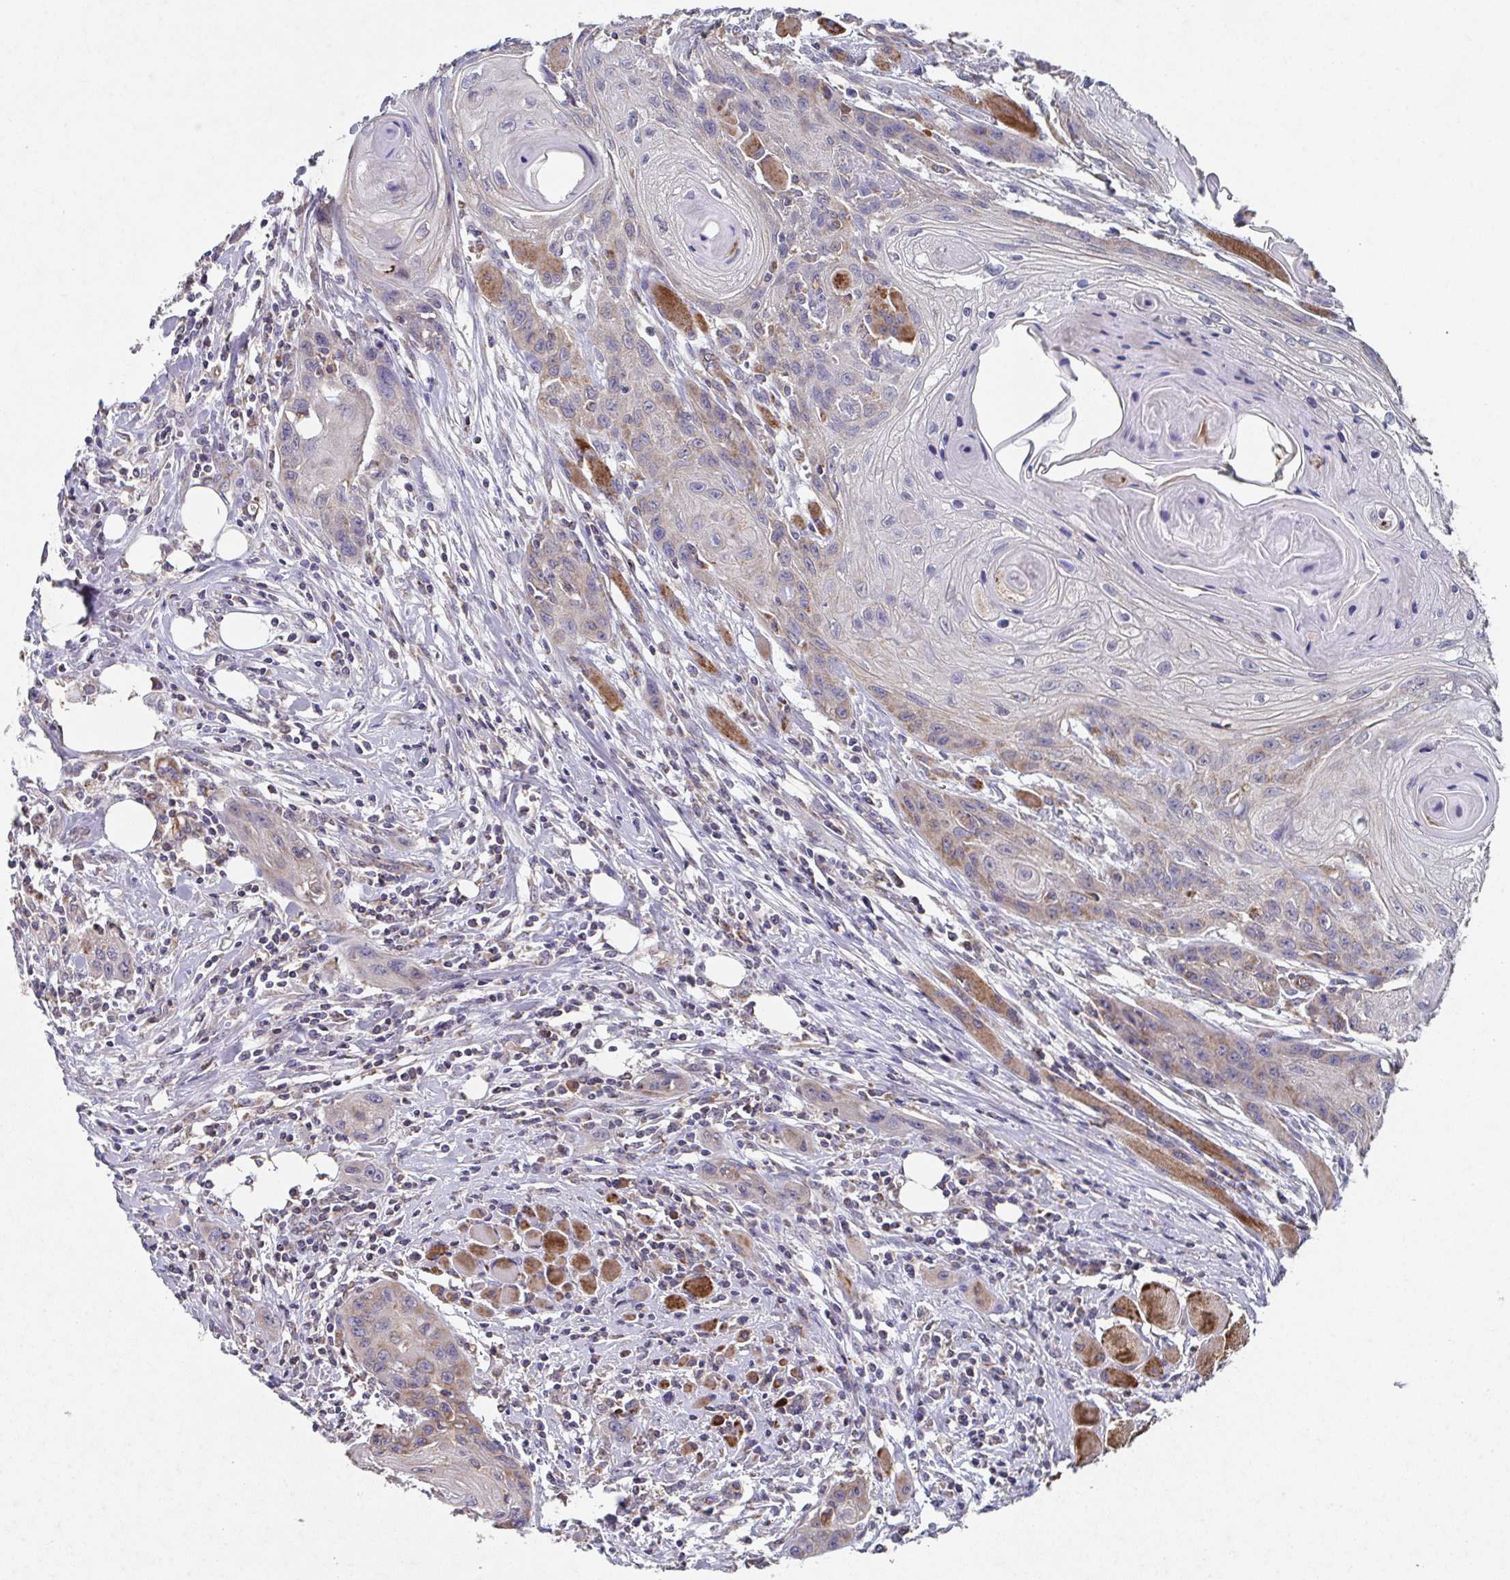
{"staining": {"intensity": "weak", "quantity": "<25%", "location": "cytoplasmic/membranous"}, "tissue": "head and neck cancer", "cell_type": "Tumor cells", "image_type": "cancer", "snomed": [{"axis": "morphology", "description": "Squamous cell carcinoma, NOS"}, {"axis": "topography", "description": "Oral tissue"}, {"axis": "topography", "description": "Head-Neck"}], "caption": "Protein analysis of head and neck cancer (squamous cell carcinoma) demonstrates no significant positivity in tumor cells.", "gene": "MT-ND3", "patient": {"sex": "male", "age": 58}}